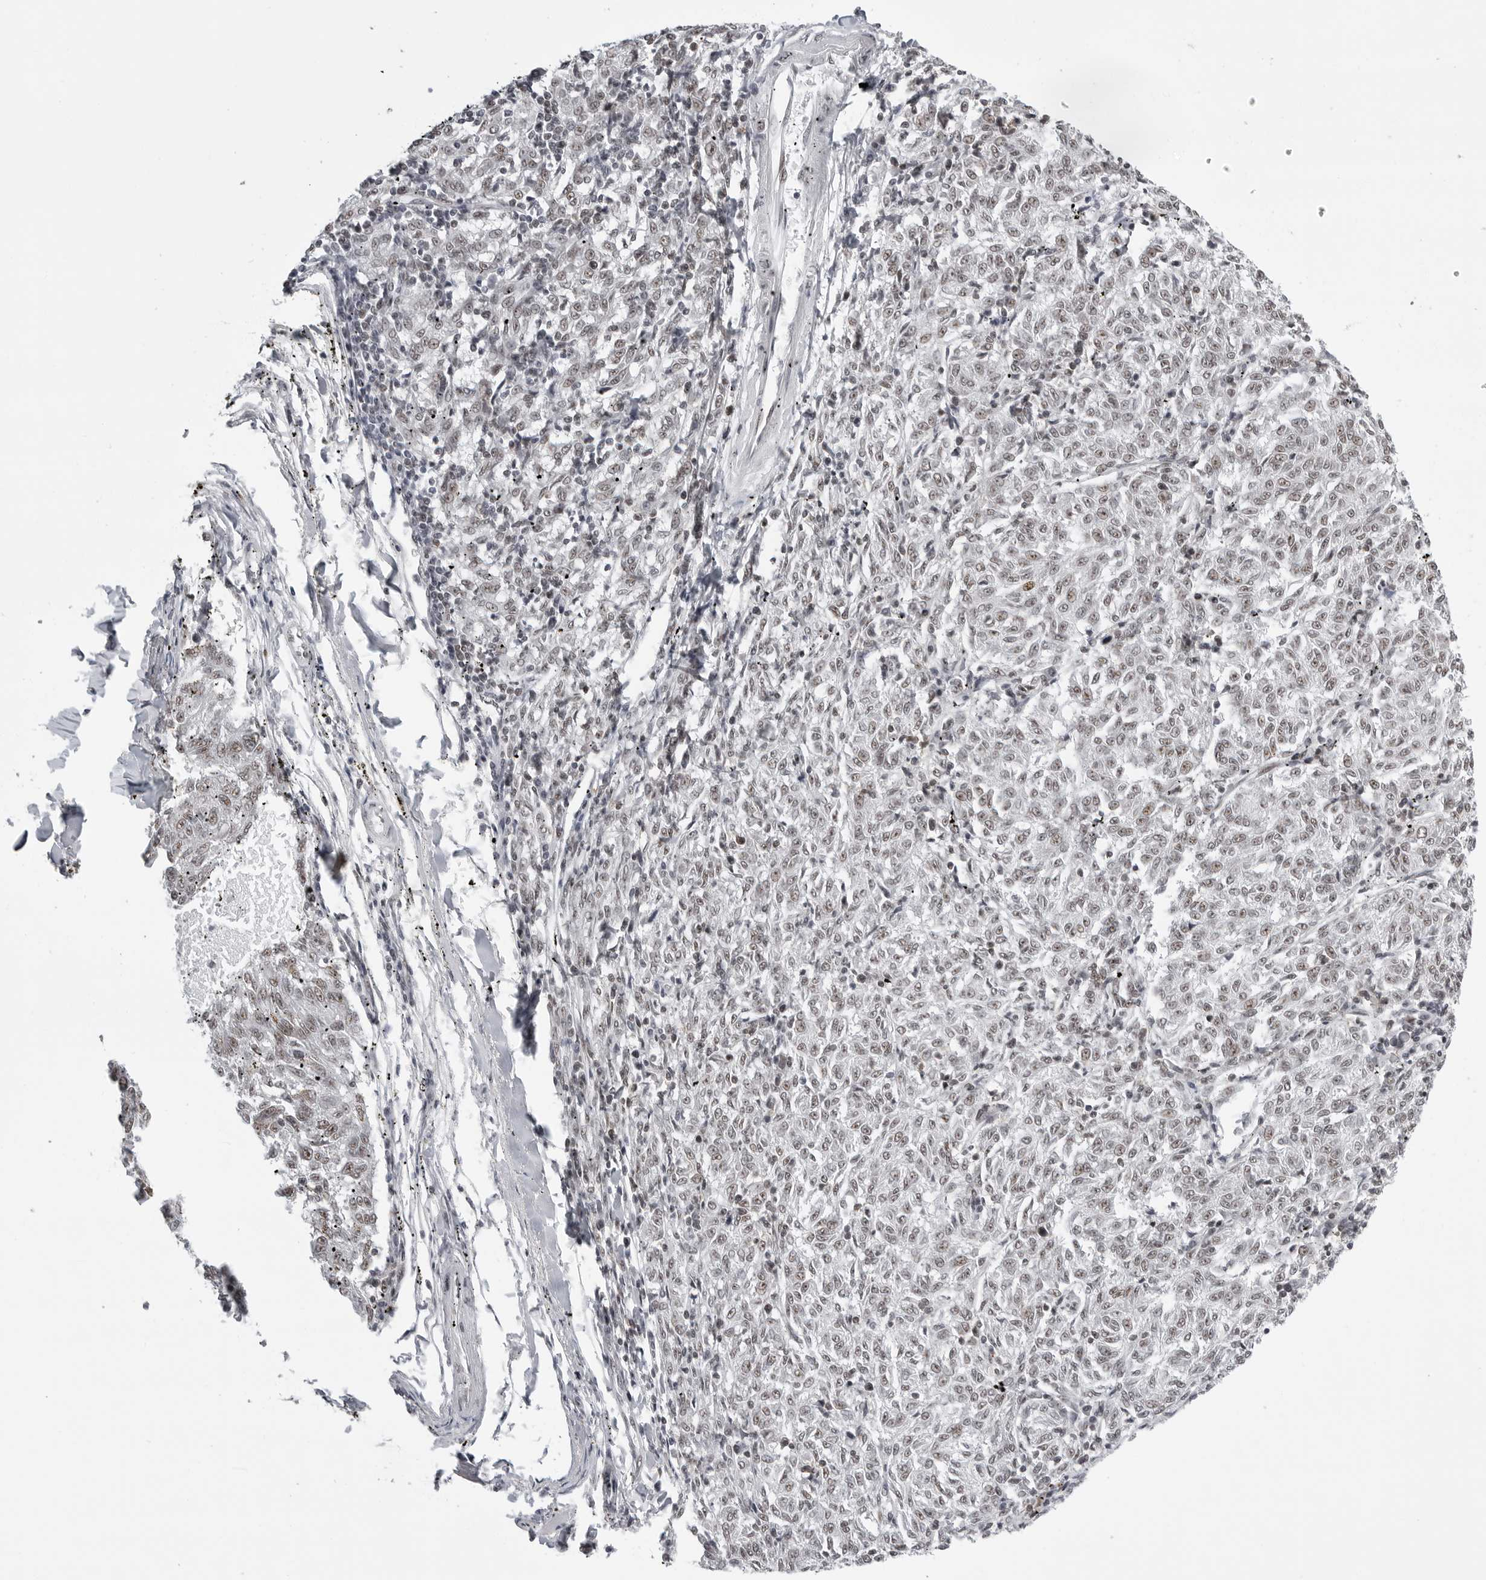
{"staining": {"intensity": "weak", "quantity": "25%-75%", "location": "nuclear"}, "tissue": "melanoma", "cell_type": "Tumor cells", "image_type": "cancer", "snomed": [{"axis": "morphology", "description": "Malignant melanoma, NOS"}, {"axis": "topography", "description": "Skin"}], "caption": "Immunohistochemical staining of human melanoma shows weak nuclear protein expression in approximately 25%-75% of tumor cells.", "gene": "WRAP53", "patient": {"sex": "female", "age": 72}}